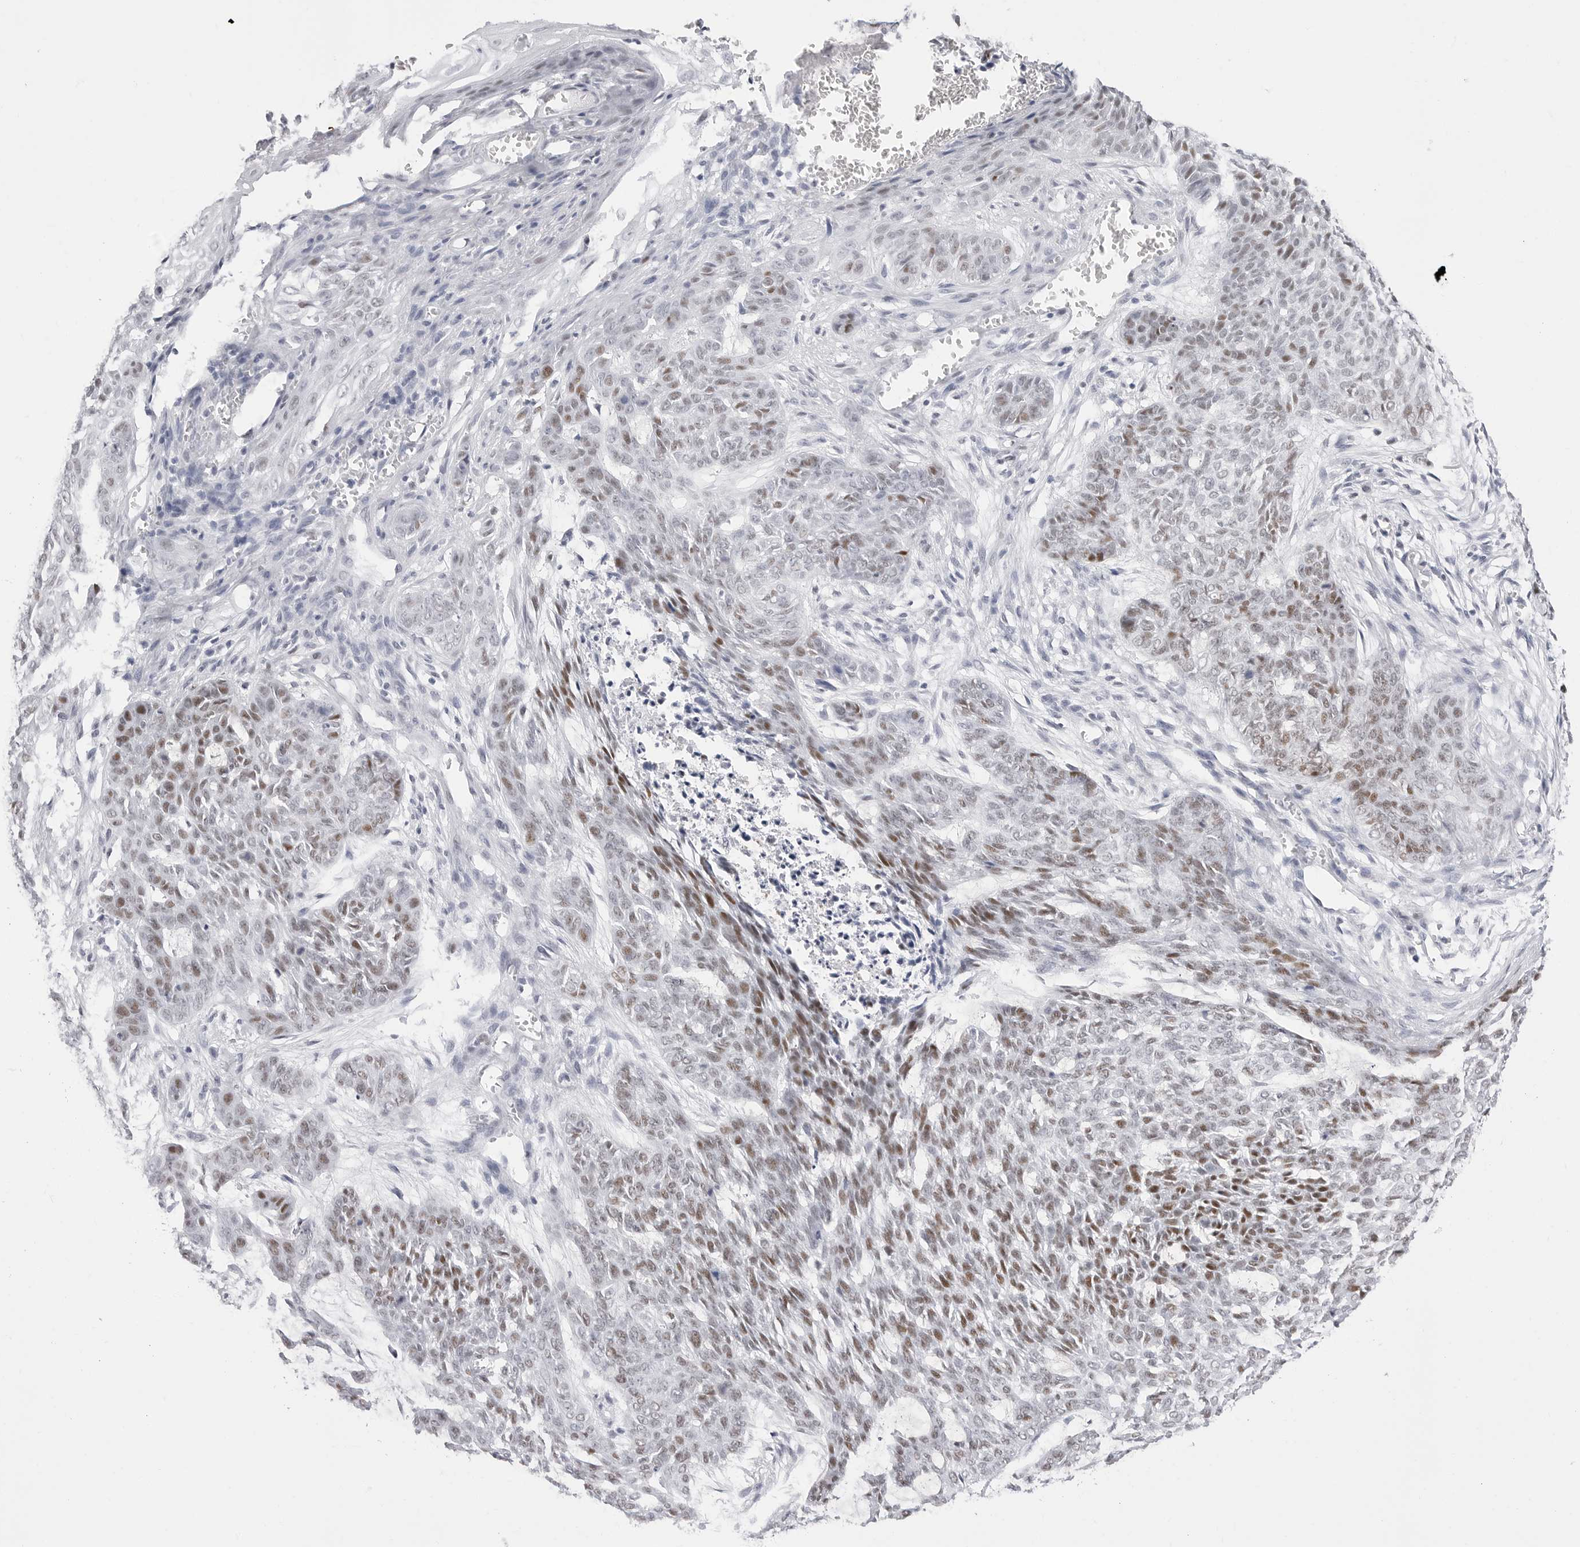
{"staining": {"intensity": "moderate", "quantity": "25%-75%", "location": "nuclear"}, "tissue": "skin cancer", "cell_type": "Tumor cells", "image_type": "cancer", "snomed": [{"axis": "morphology", "description": "Basal cell carcinoma"}, {"axis": "topography", "description": "Skin"}], "caption": "Immunohistochemical staining of skin cancer reveals medium levels of moderate nuclear protein expression in about 25%-75% of tumor cells.", "gene": "NASP", "patient": {"sex": "female", "age": 64}}